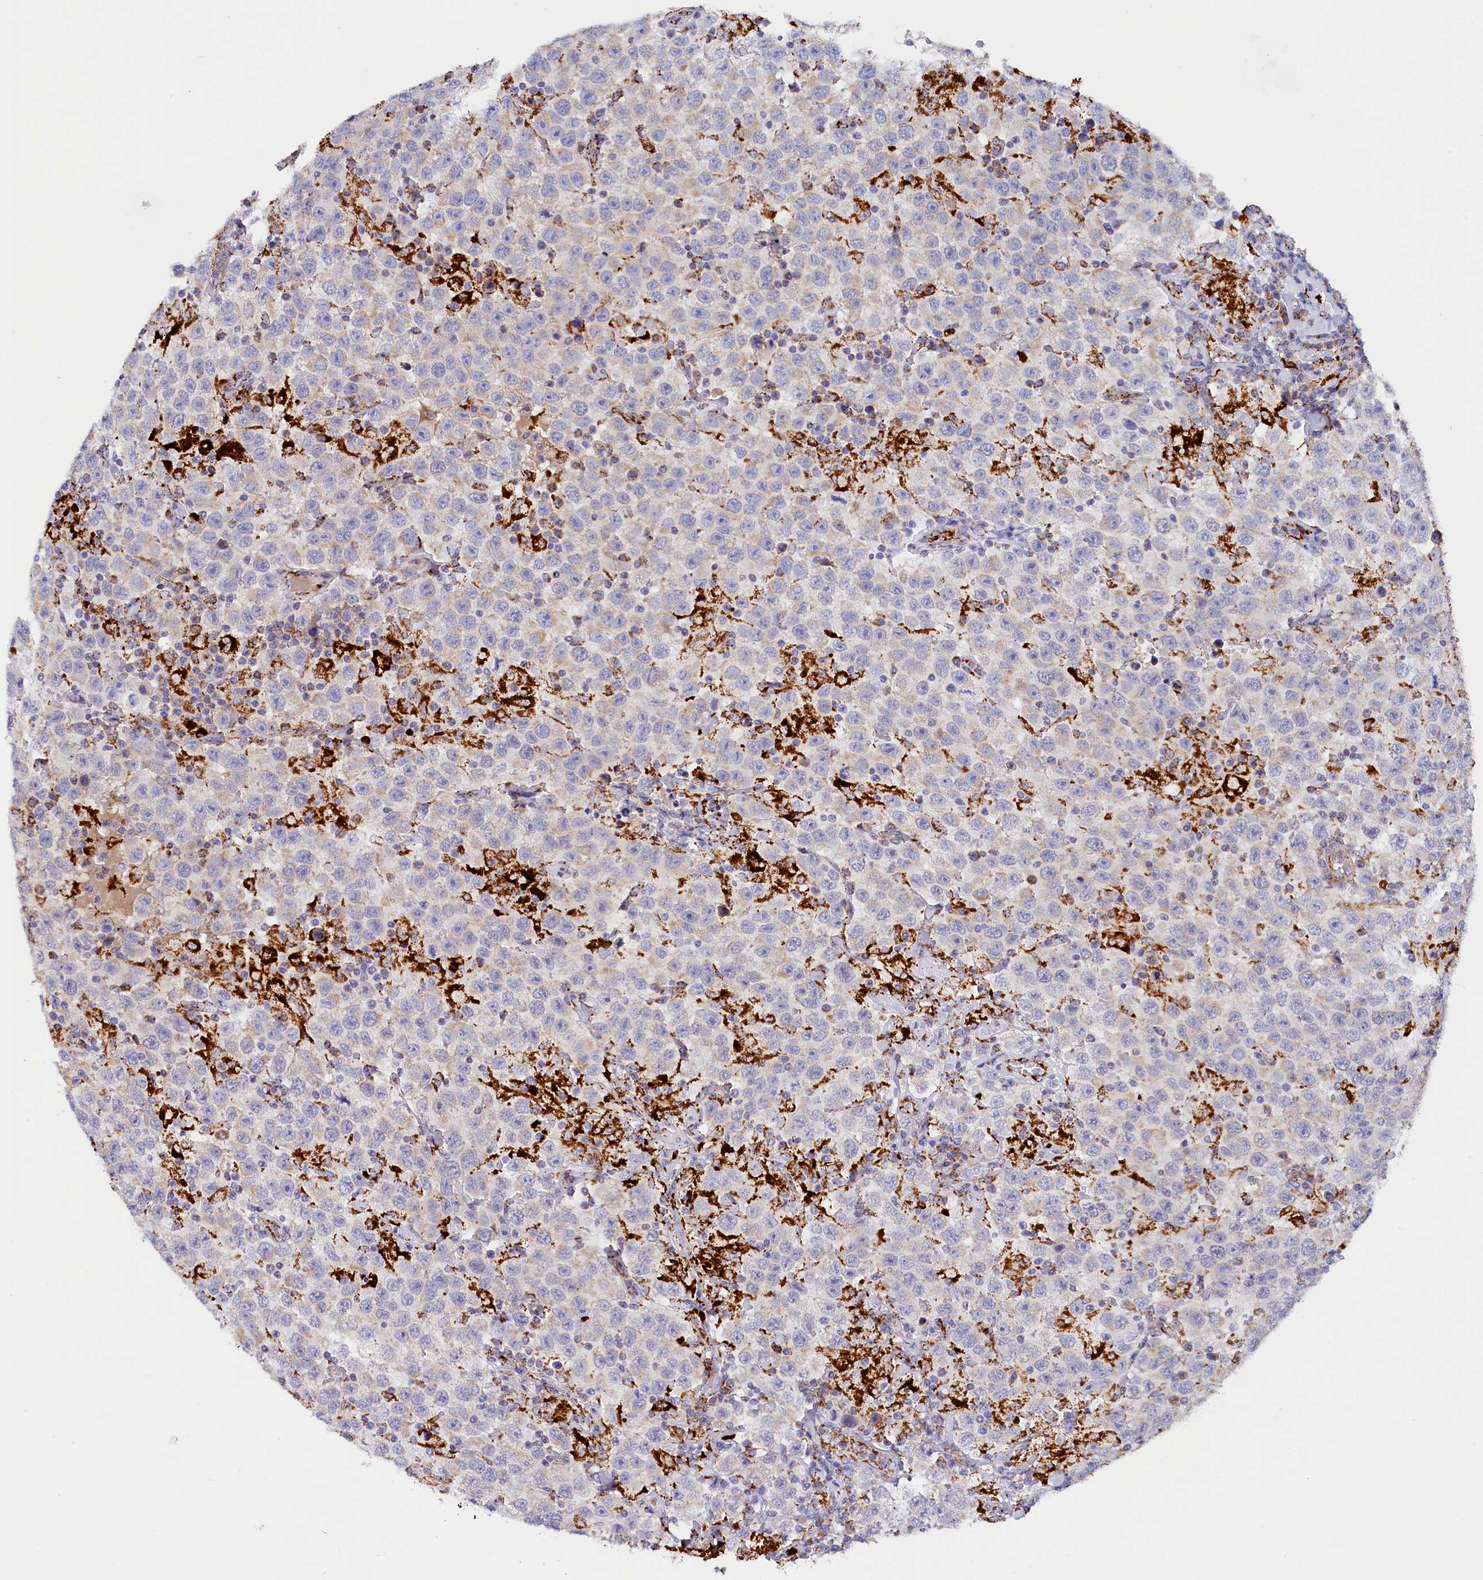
{"staining": {"intensity": "negative", "quantity": "none", "location": "none"}, "tissue": "testis cancer", "cell_type": "Tumor cells", "image_type": "cancer", "snomed": [{"axis": "morphology", "description": "Seminoma, NOS"}, {"axis": "topography", "description": "Testis"}], "caption": "DAB immunohistochemical staining of testis seminoma exhibits no significant positivity in tumor cells.", "gene": "AKTIP", "patient": {"sex": "male", "age": 41}}